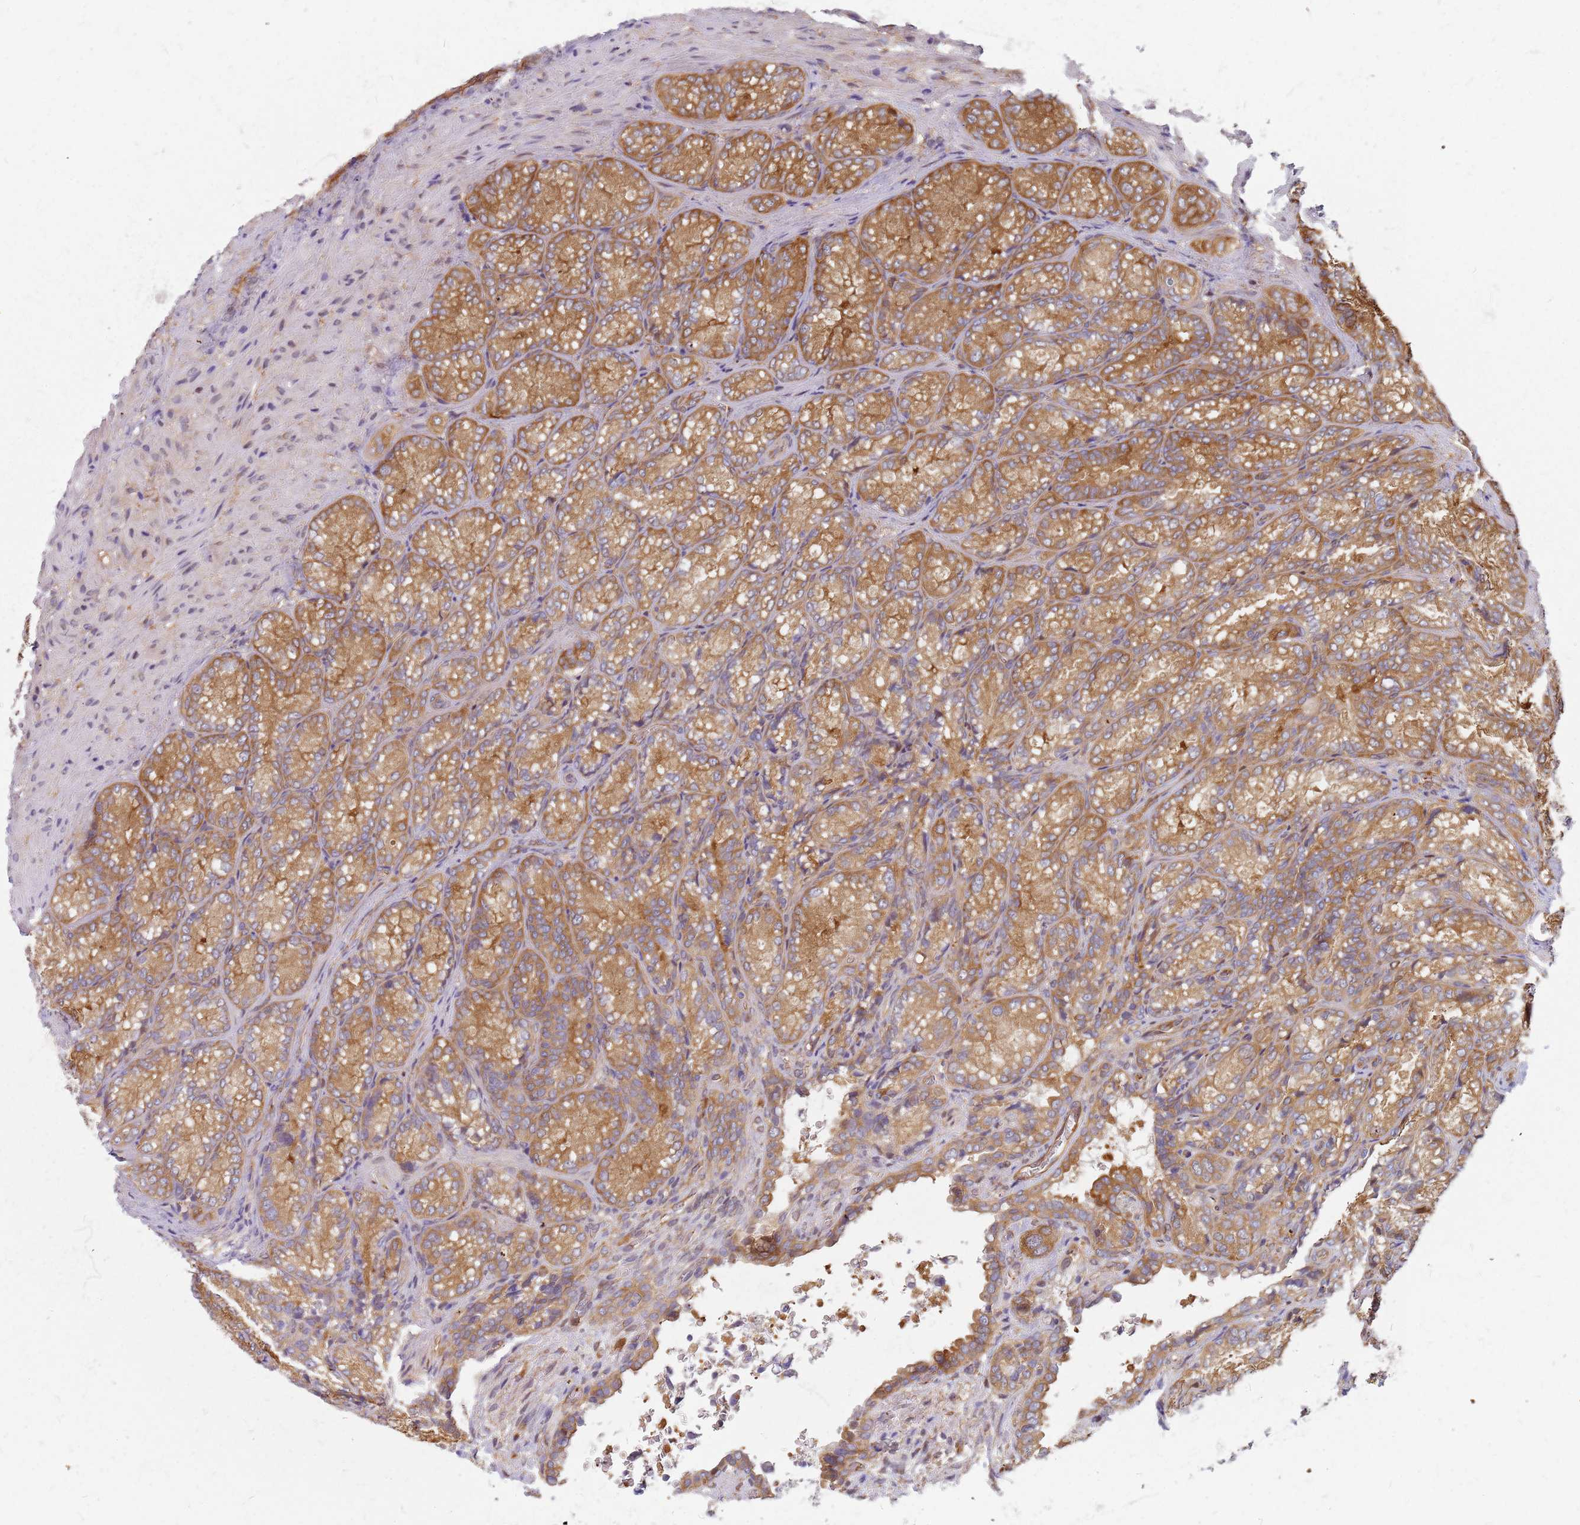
{"staining": {"intensity": "strong", "quantity": ">75%", "location": "cytoplasmic/membranous"}, "tissue": "seminal vesicle", "cell_type": "Glandular cells", "image_type": "normal", "snomed": [{"axis": "morphology", "description": "Normal tissue, NOS"}, {"axis": "topography", "description": "Seminal veicle"}], "caption": "Protein expression analysis of unremarkable seminal vesicle reveals strong cytoplasmic/membranous staining in approximately >75% of glandular cells.", "gene": "HDX", "patient": {"sex": "male", "age": 58}}